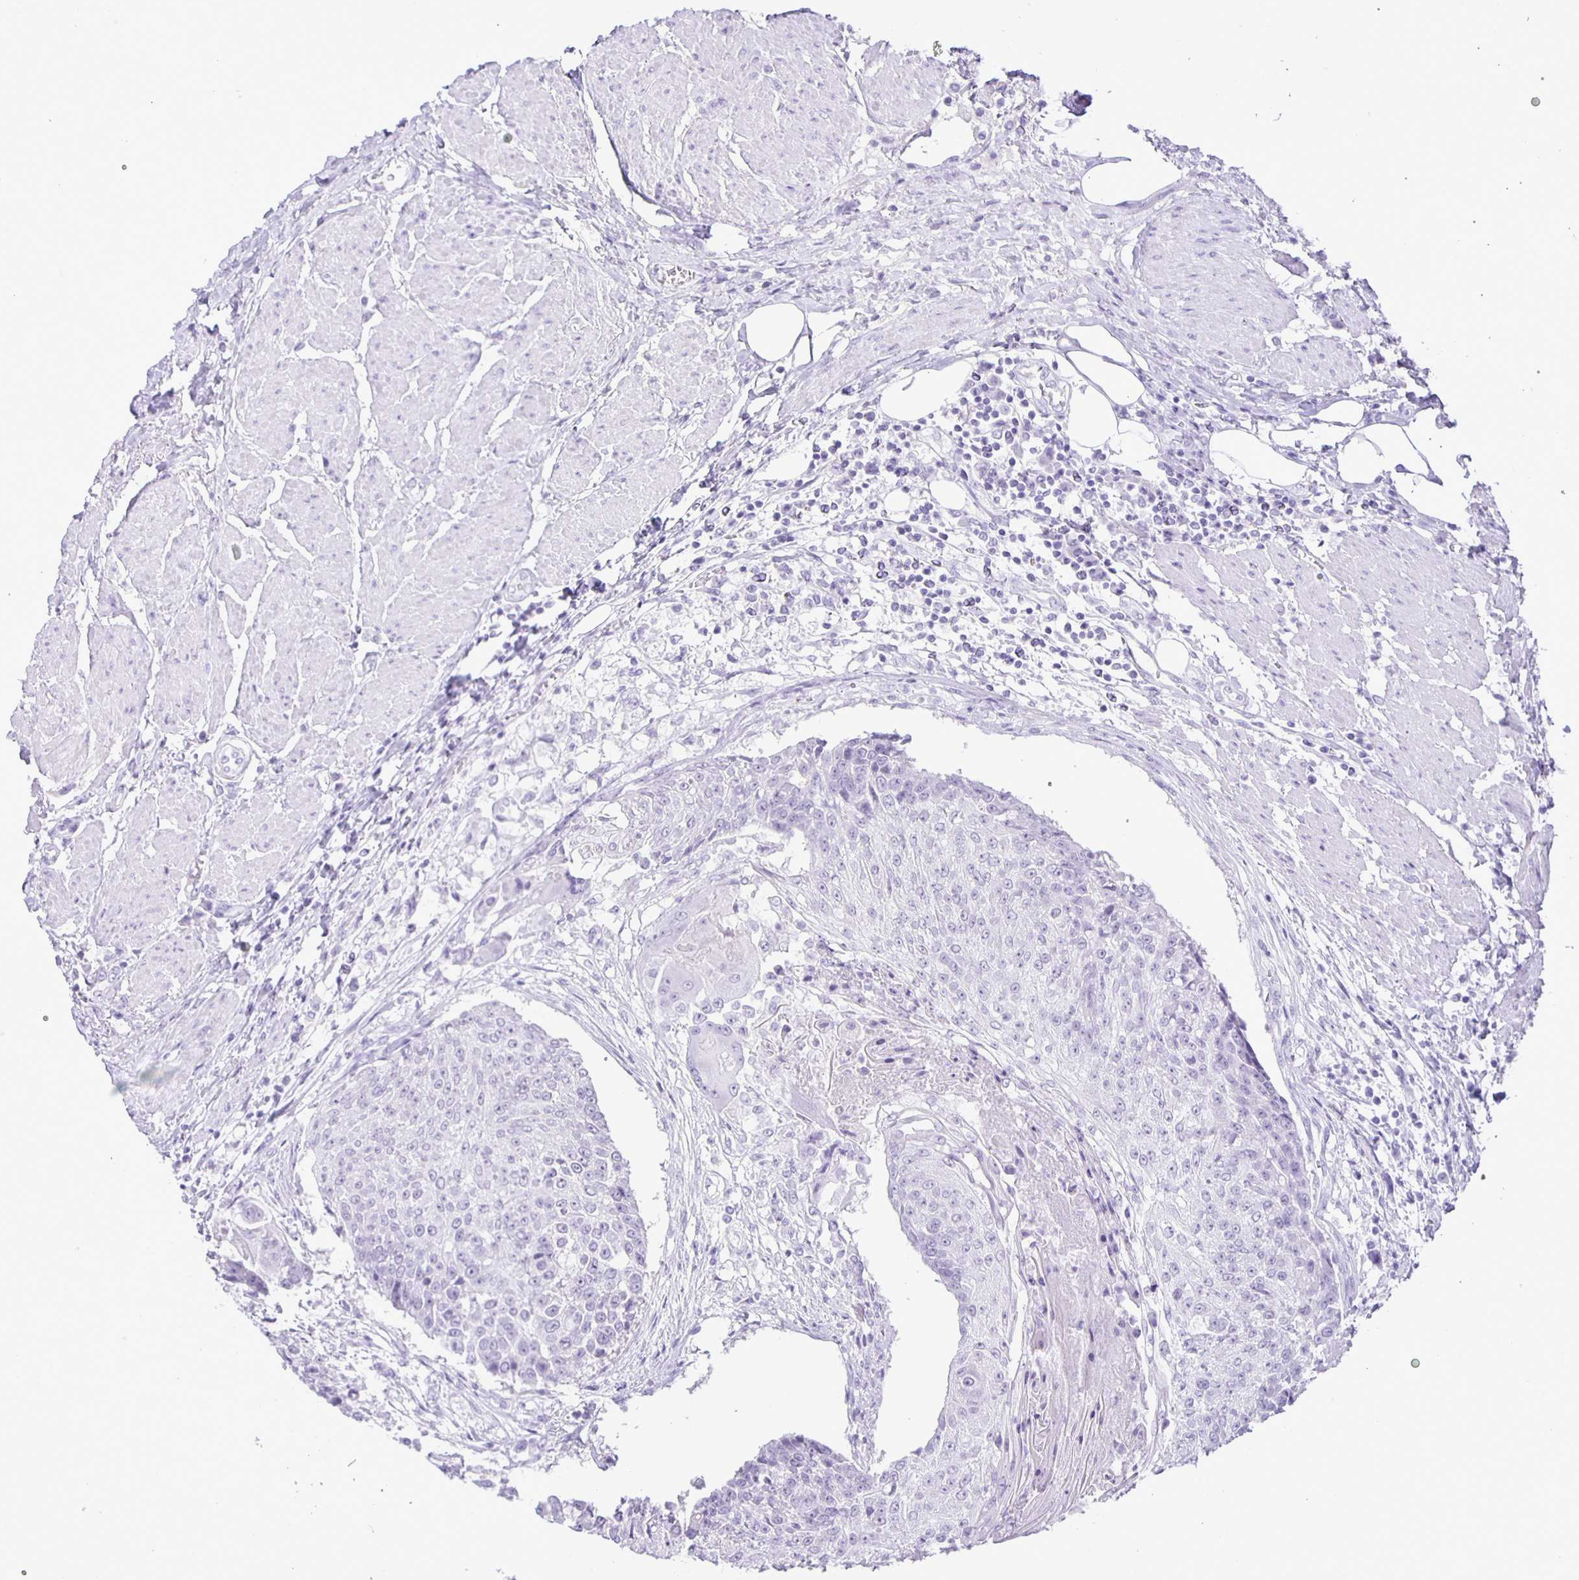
{"staining": {"intensity": "negative", "quantity": "none", "location": "none"}, "tissue": "urothelial cancer", "cell_type": "Tumor cells", "image_type": "cancer", "snomed": [{"axis": "morphology", "description": "Urothelial carcinoma, High grade"}, {"axis": "topography", "description": "Urinary bladder"}], "caption": "A micrograph of human urothelial cancer is negative for staining in tumor cells.", "gene": "EZHIP", "patient": {"sex": "female", "age": 63}}